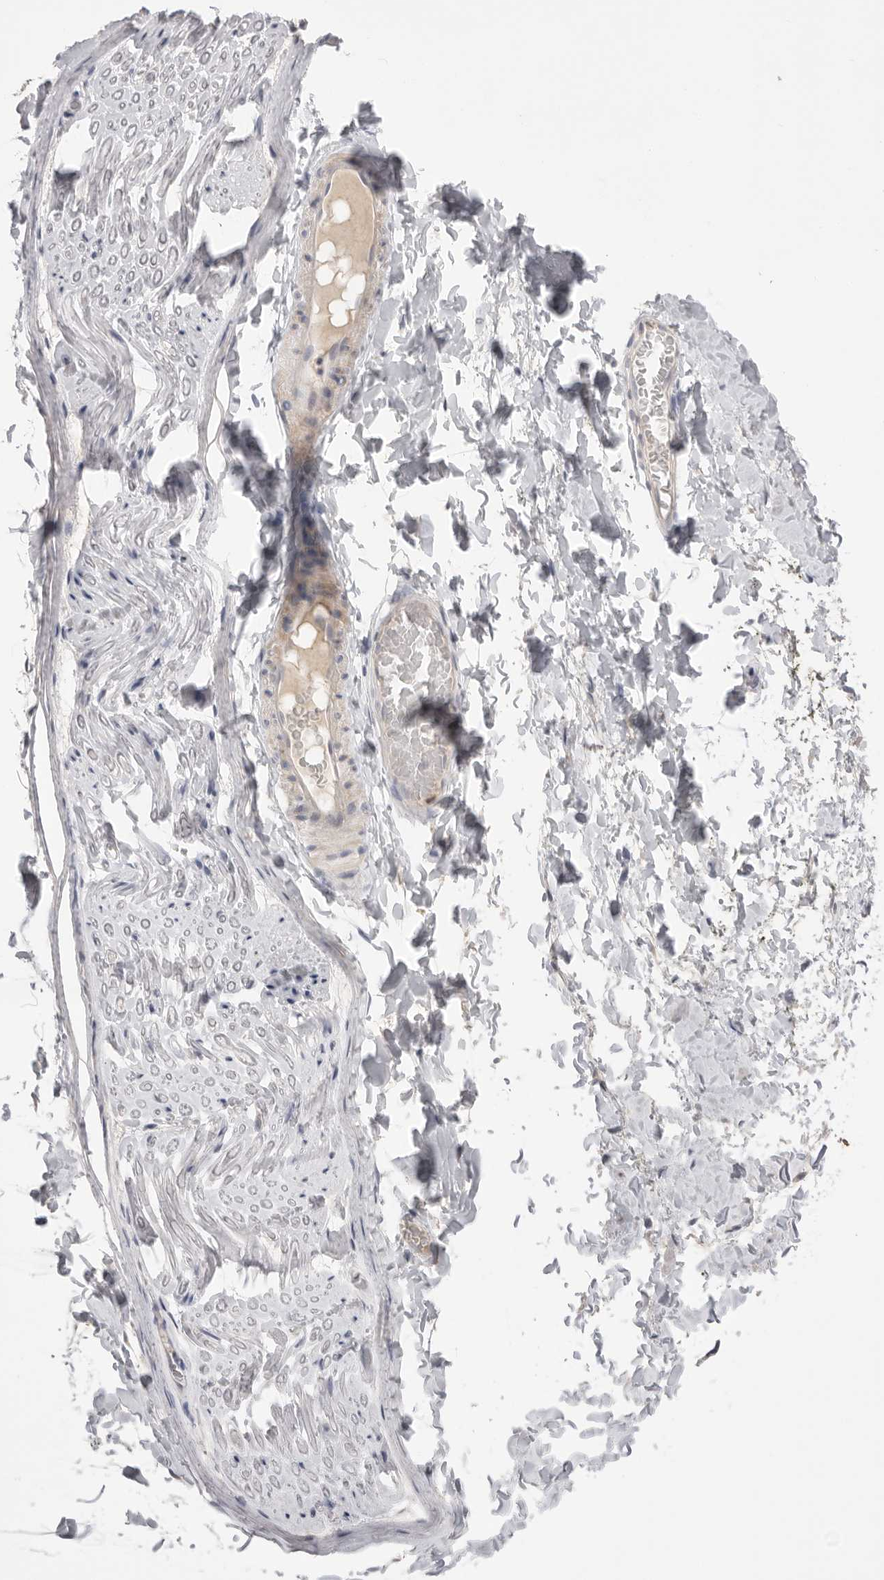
{"staining": {"intensity": "negative", "quantity": "none", "location": "none"}, "tissue": "adipose tissue", "cell_type": "Adipocytes", "image_type": "normal", "snomed": [{"axis": "morphology", "description": "Normal tissue, NOS"}, {"axis": "topography", "description": "Adipose tissue"}, {"axis": "topography", "description": "Vascular tissue"}, {"axis": "topography", "description": "Peripheral nerve tissue"}], "caption": "This is an immunohistochemistry histopathology image of benign human adipose tissue. There is no expression in adipocytes.", "gene": "CCDC126", "patient": {"sex": "male", "age": 25}}